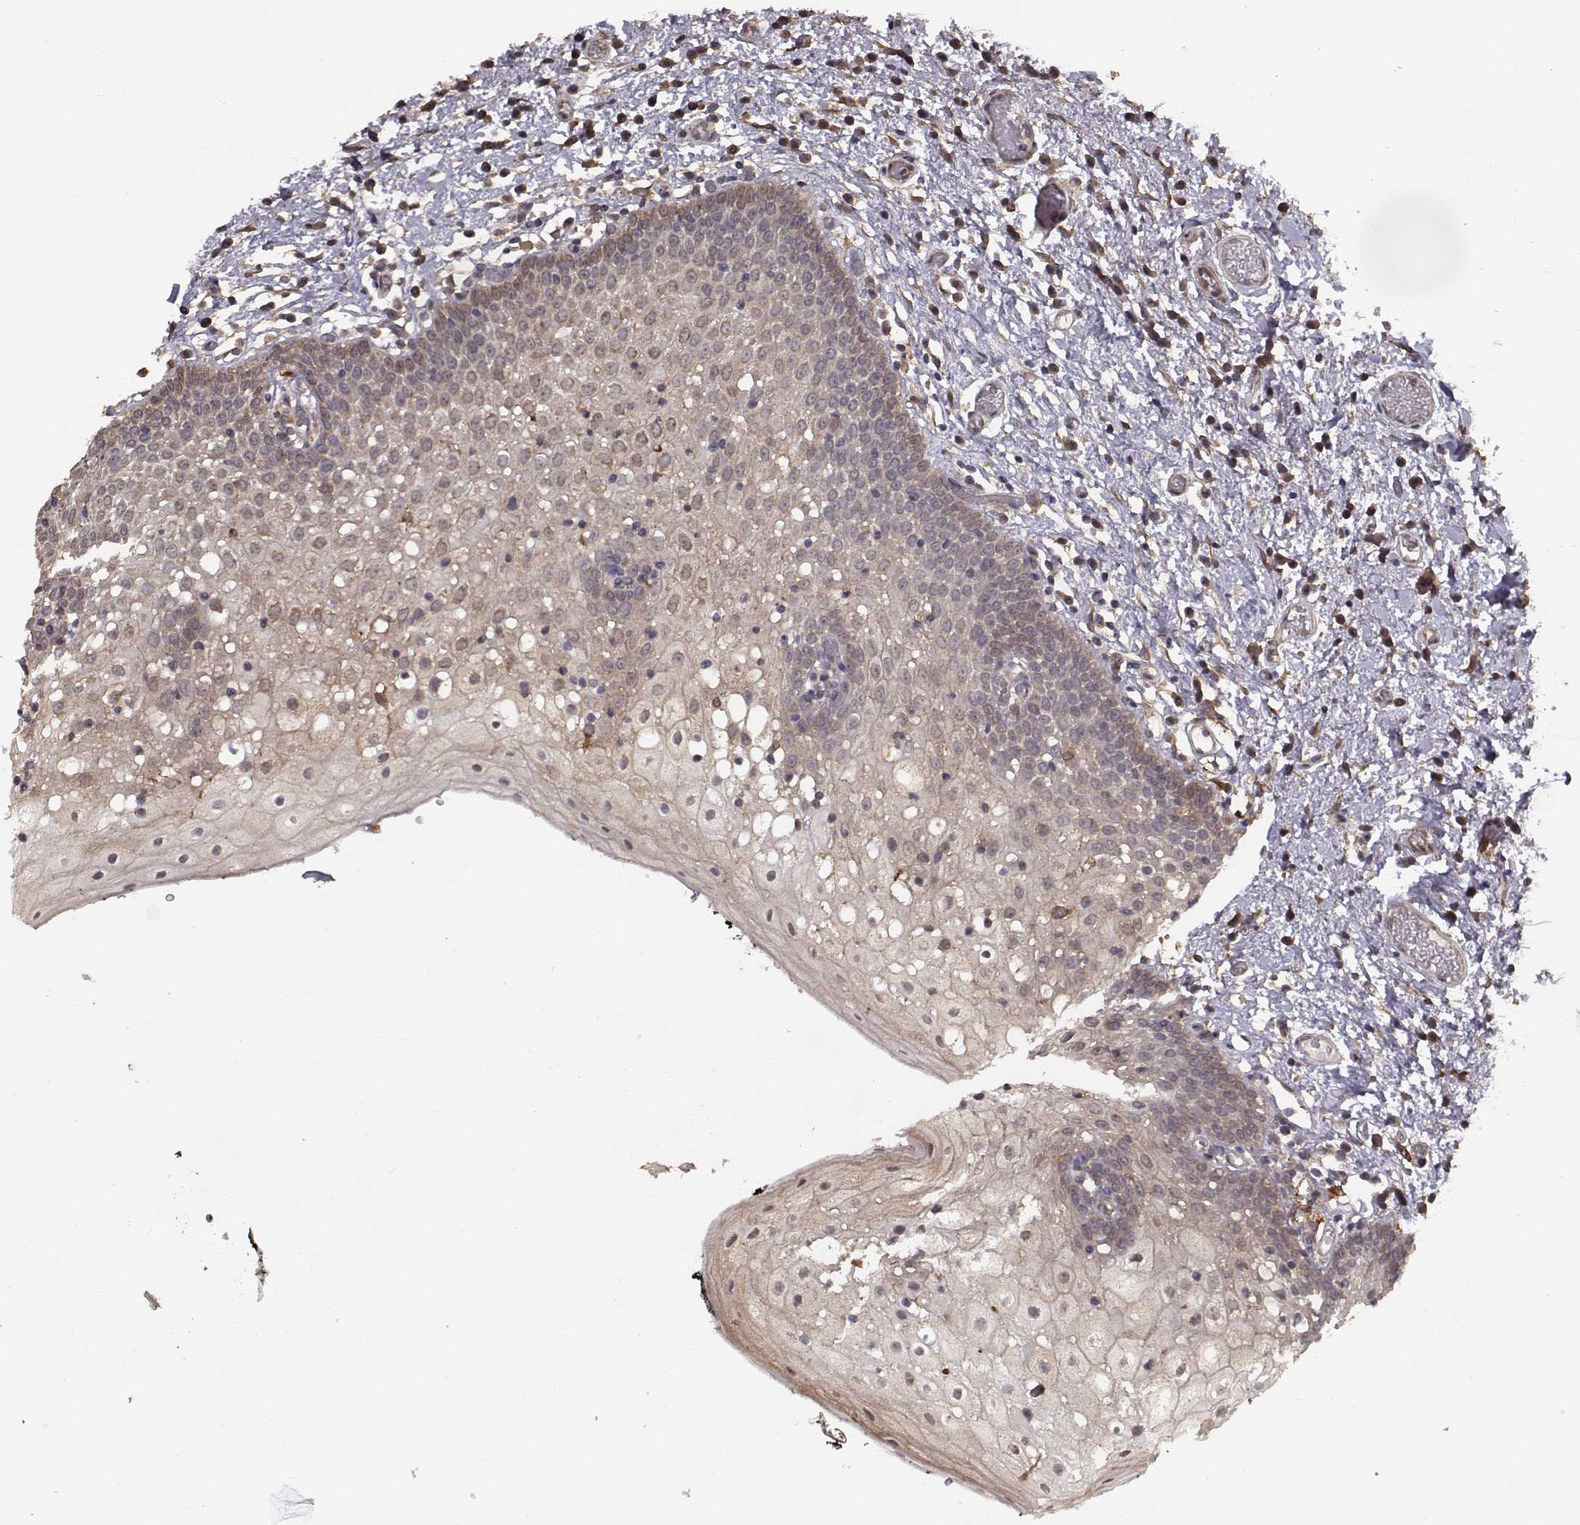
{"staining": {"intensity": "weak", "quantity": ">75%", "location": "cytoplasmic/membranous"}, "tissue": "oral mucosa", "cell_type": "Squamous epithelial cells", "image_type": "normal", "snomed": [{"axis": "morphology", "description": "Normal tissue, NOS"}, {"axis": "morphology", "description": "Squamous cell carcinoma, NOS"}, {"axis": "topography", "description": "Oral tissue"}, {"axis": "topography", "description": "Head-Neck"}], "caption": "Brown immunohistochemical staining in unremarkable oral mucosa displays weak cytoplasmic/membranous expression in approximately >75% of squamous epithelial cells. The protein of interest is stained brown, and the nuclei are stained in blue (DAB (3,3'-diaminobenzidine) IHC with brightfield microscopy, high magnification).", "gene": "TRIP10", "patient": {"sex": "male", "age": 69}}